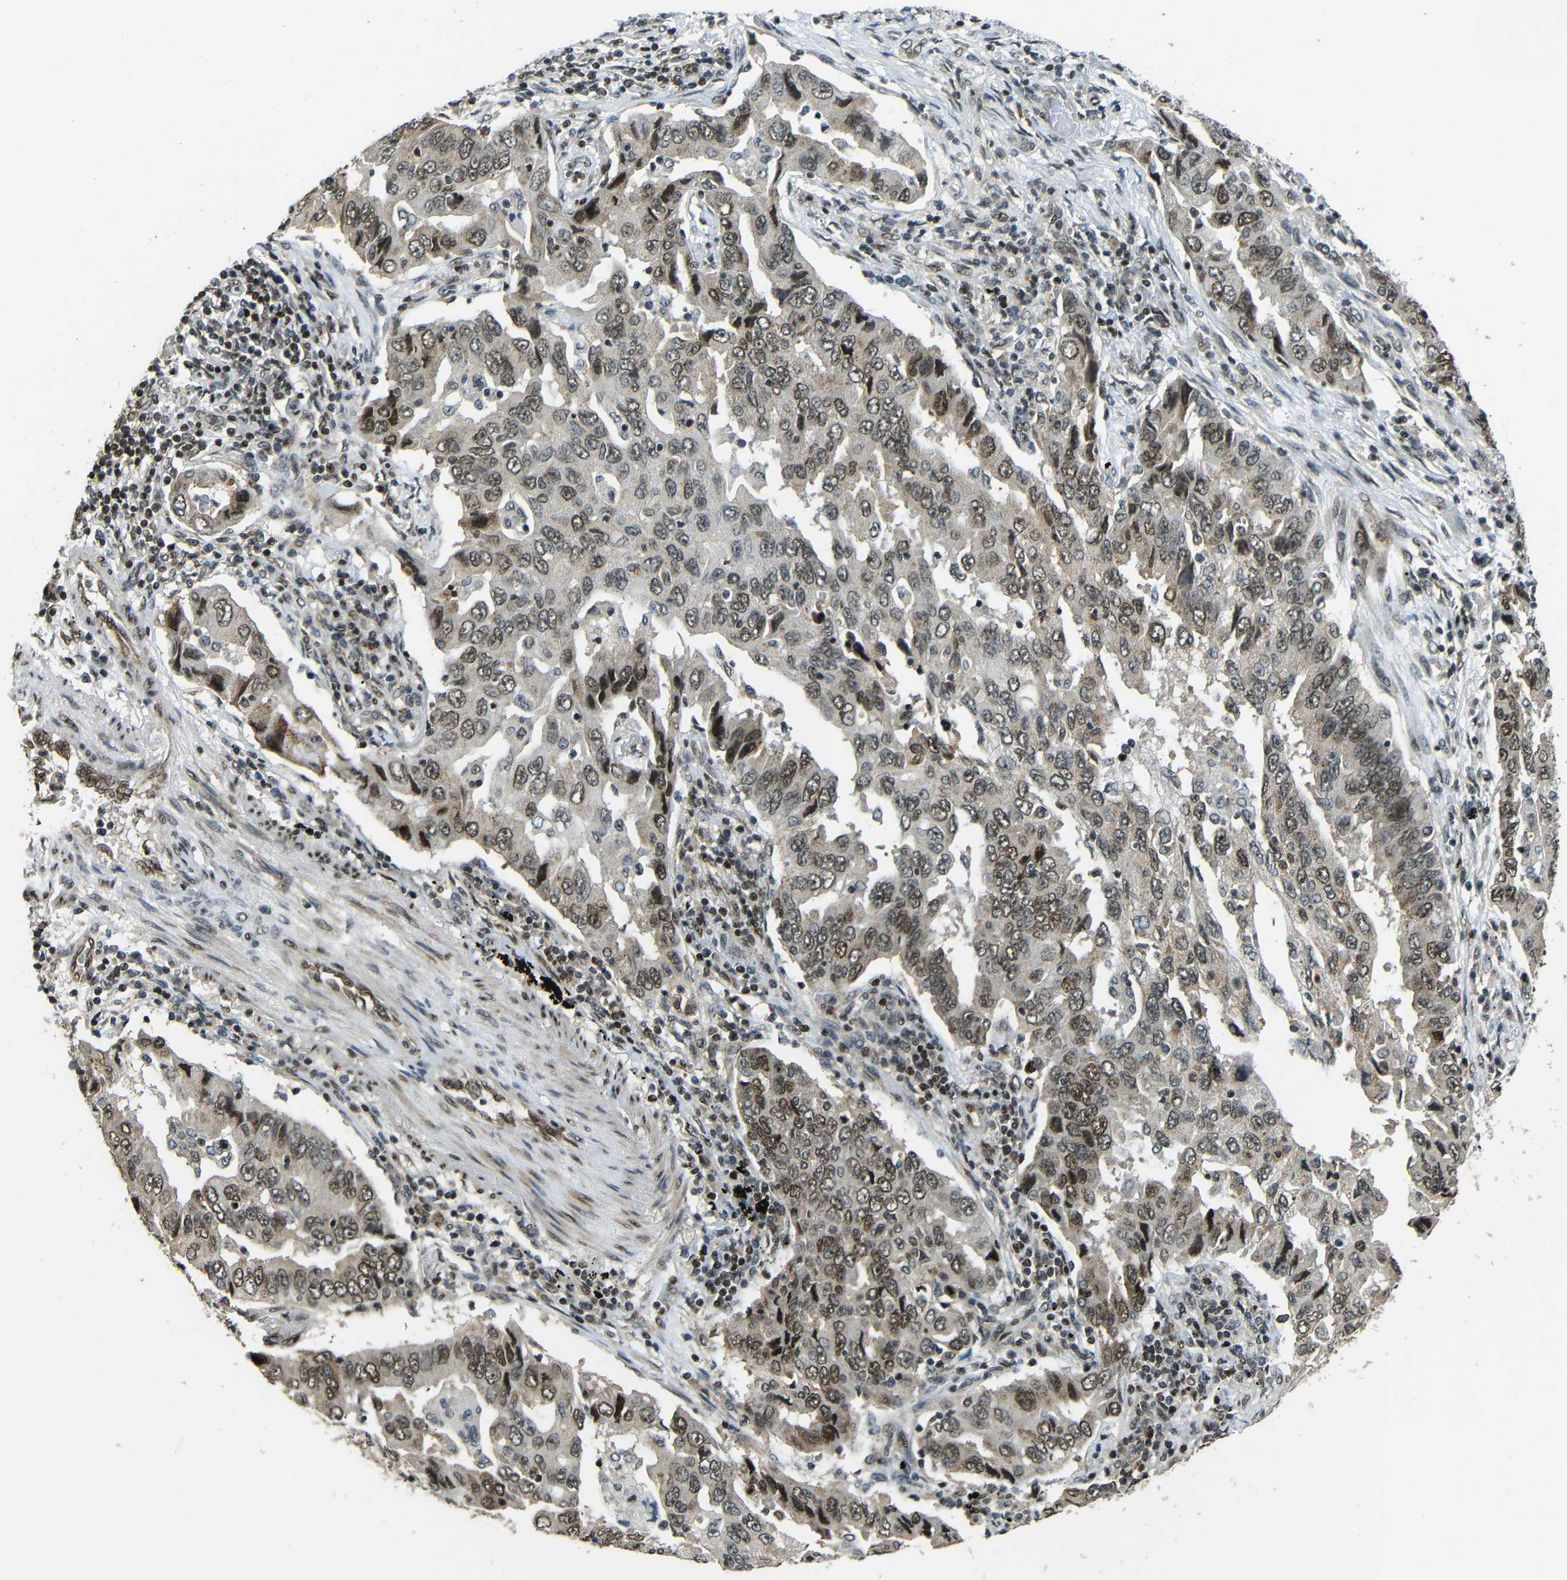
{"staining": {"intensity": "moderate", "quantity": "25%-75%", "location": "cytoplasmic/membranous,nuclear"}, "tissue": "lung cancer", "cell_type": "Tumor cells", "image_type": "cancer", "snomed": [{"axis": "morphology", "description": "Adenocarcinoma, NOS"}, {"axis": "topography", "description": "Lung"}], "caption": "Immunohistochemistry photomicrograph of lung cancer stained for a protein (brown), which demonstrates medium levels of moderate cytoplasmic/membranous and nuclear positivity in approximately 25%-75% of tumor cells.", "gene": "PSIP1", "patient": {"sex": "female", "age": 65}}